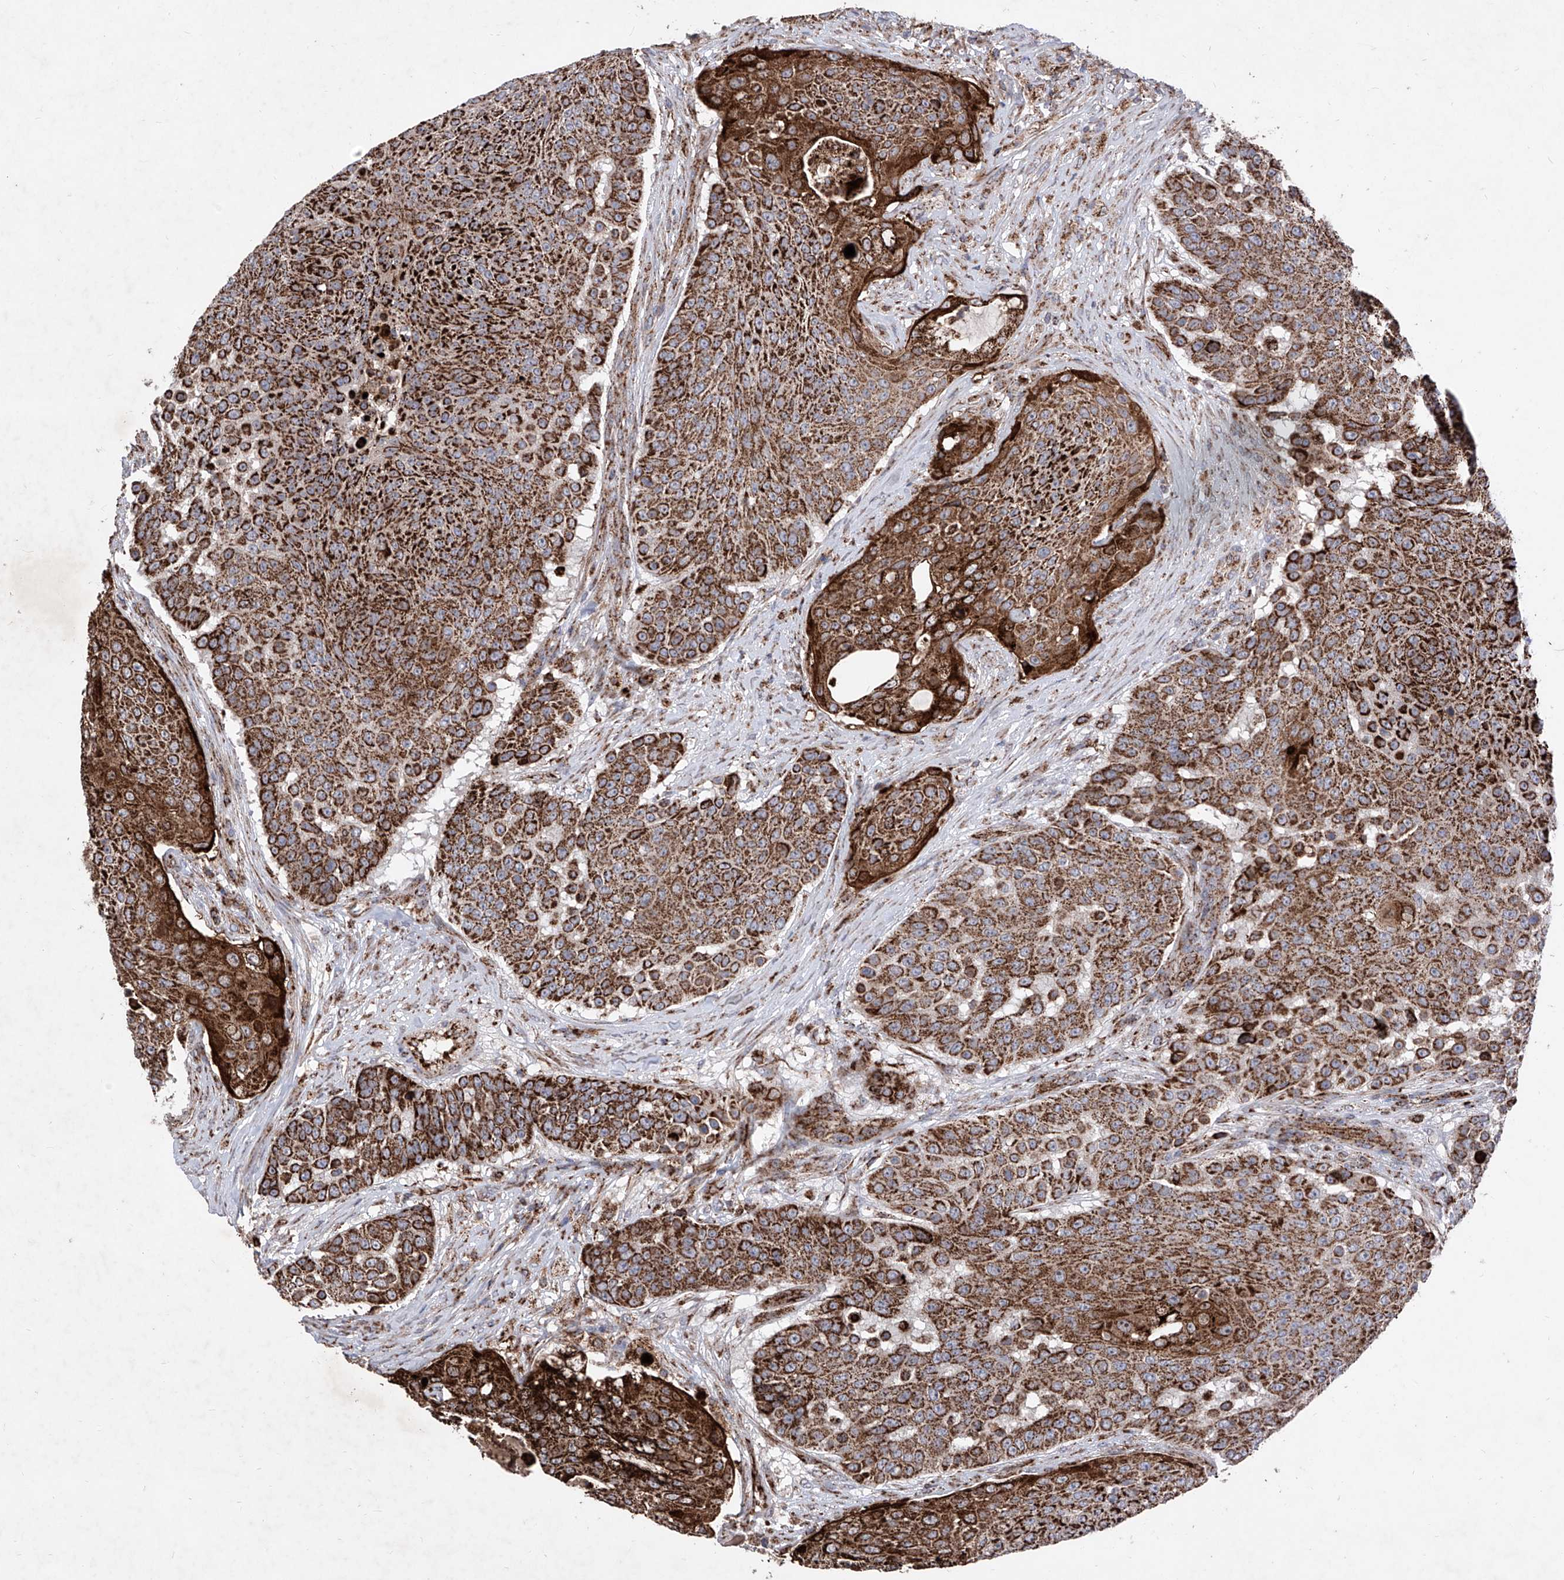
{"staining": {"intensity": "strong", "quantity": ">75%", "location": "cytoplasmic/membranous"}, "tissue": "urothelial cancer", "cell_type": "Tumor cells", "image_type": "cancer", "snomed": [{"axis": "morphology", "description": "Urothelial carcinoma, High grade"}, {"axis": "topography", "description": "Urinary bladder"}], "caption": "Immunohistochemical staining of urothelial carcinoma (high-grade) shows strong cytoplasmic/membranous protein positivity in about >75% of tumor cells. The protein is stained brown, and the nuclei are stained in blue (DAB (3,3'-diaminobenzidine) IHC with brightfield microscopy, high magnification).", "gene": "SEMA6A", "patient": {"sex": "female", "age": 63}}